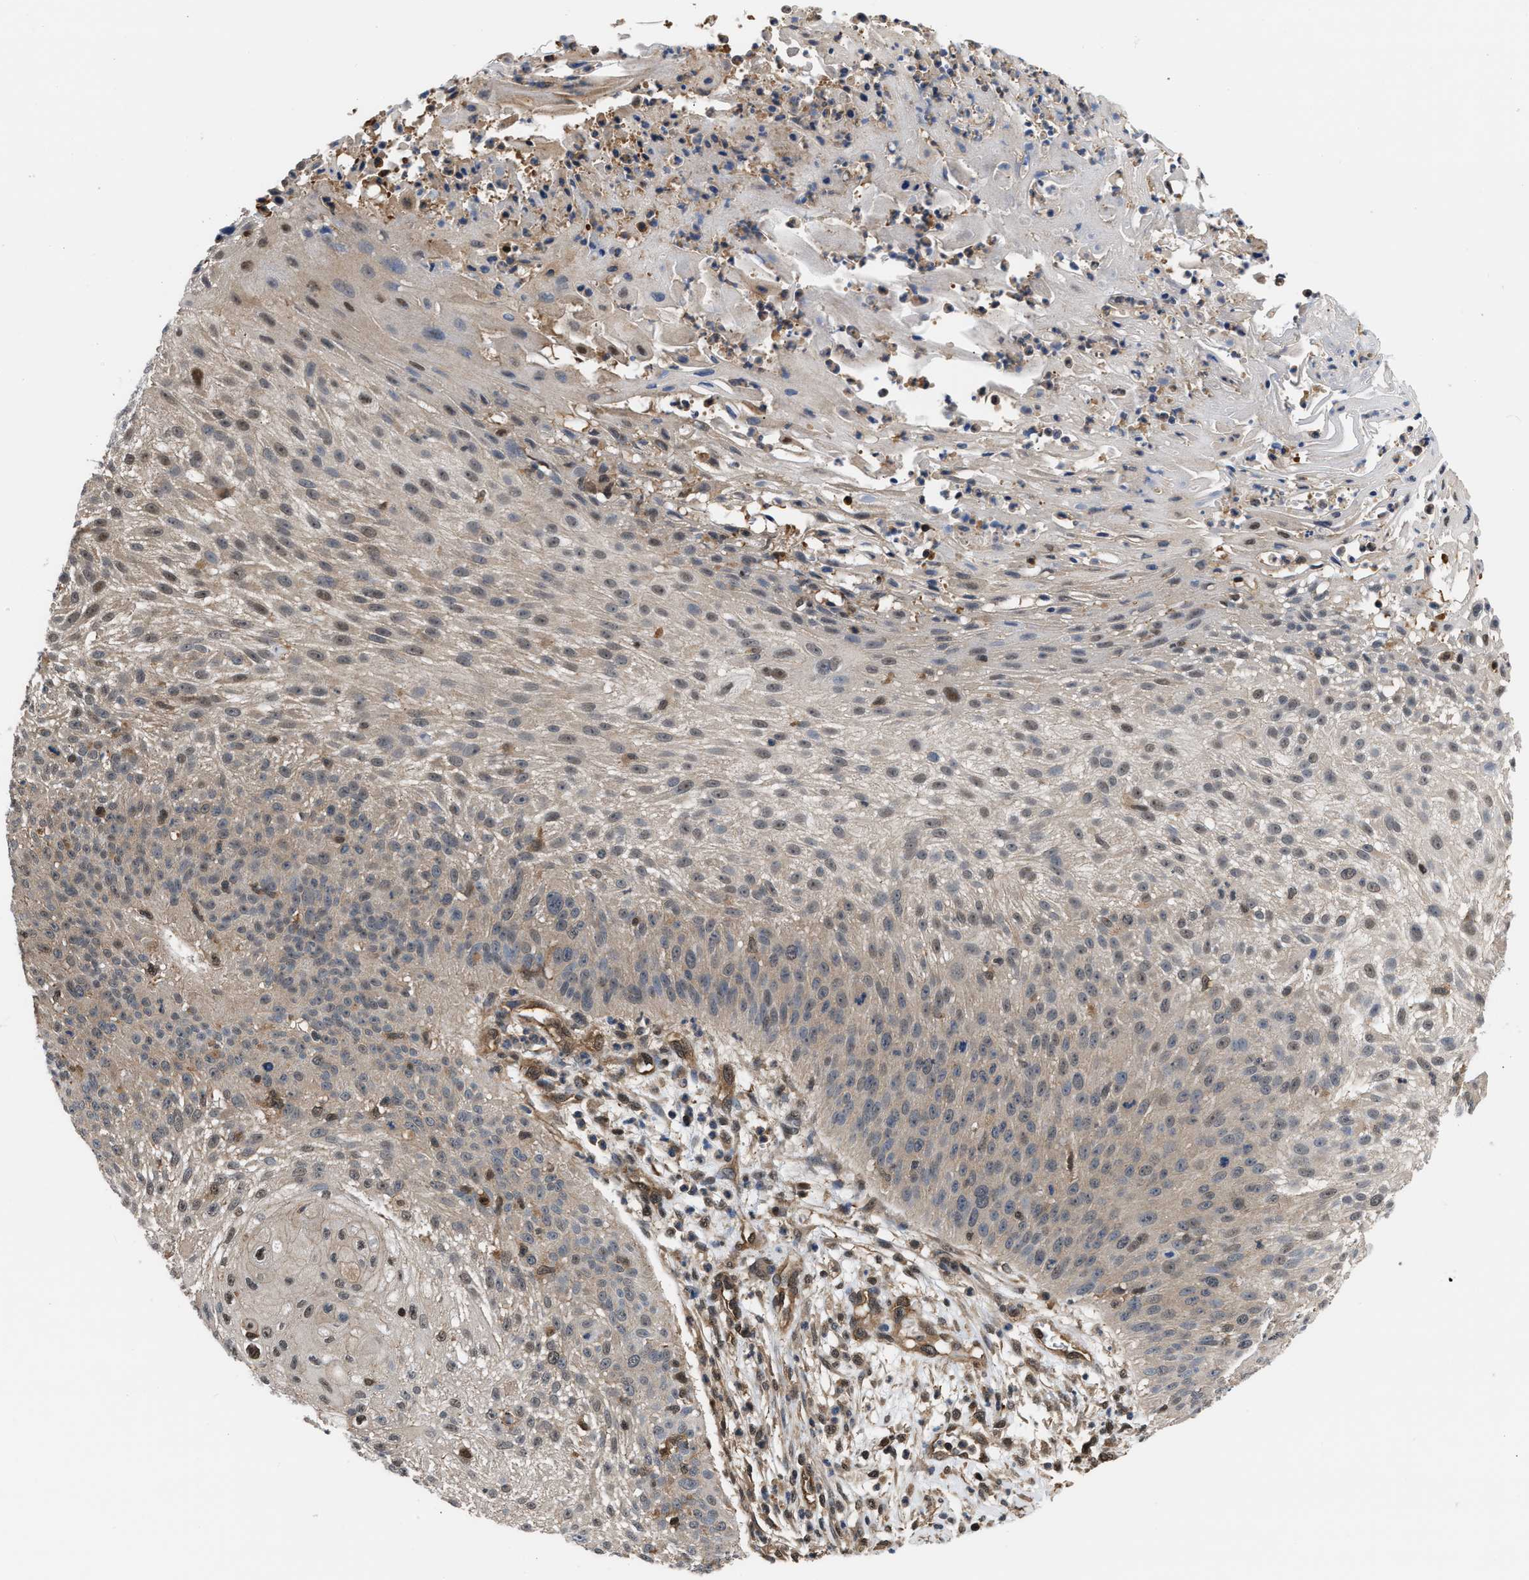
{"staining": {"intensity": "weak", "quantity": "<25%", "location": "nuclear"}, "tissue": "skin cancer", "cell_type": "Tumor cells", "image_type": "cancer", "snomed": [{"axis": "morphology", "description": "Squamous cell carcinoma, NOS"}, {"axis": "topography", "description": "Skin"}], "caption": "A photomicrograph of skin squamous cell carcinoma stained for a protein reveals no brown staining in tumor cells.", "gene": "SCAI", "patient": {"sex": "female", "age": 80}}